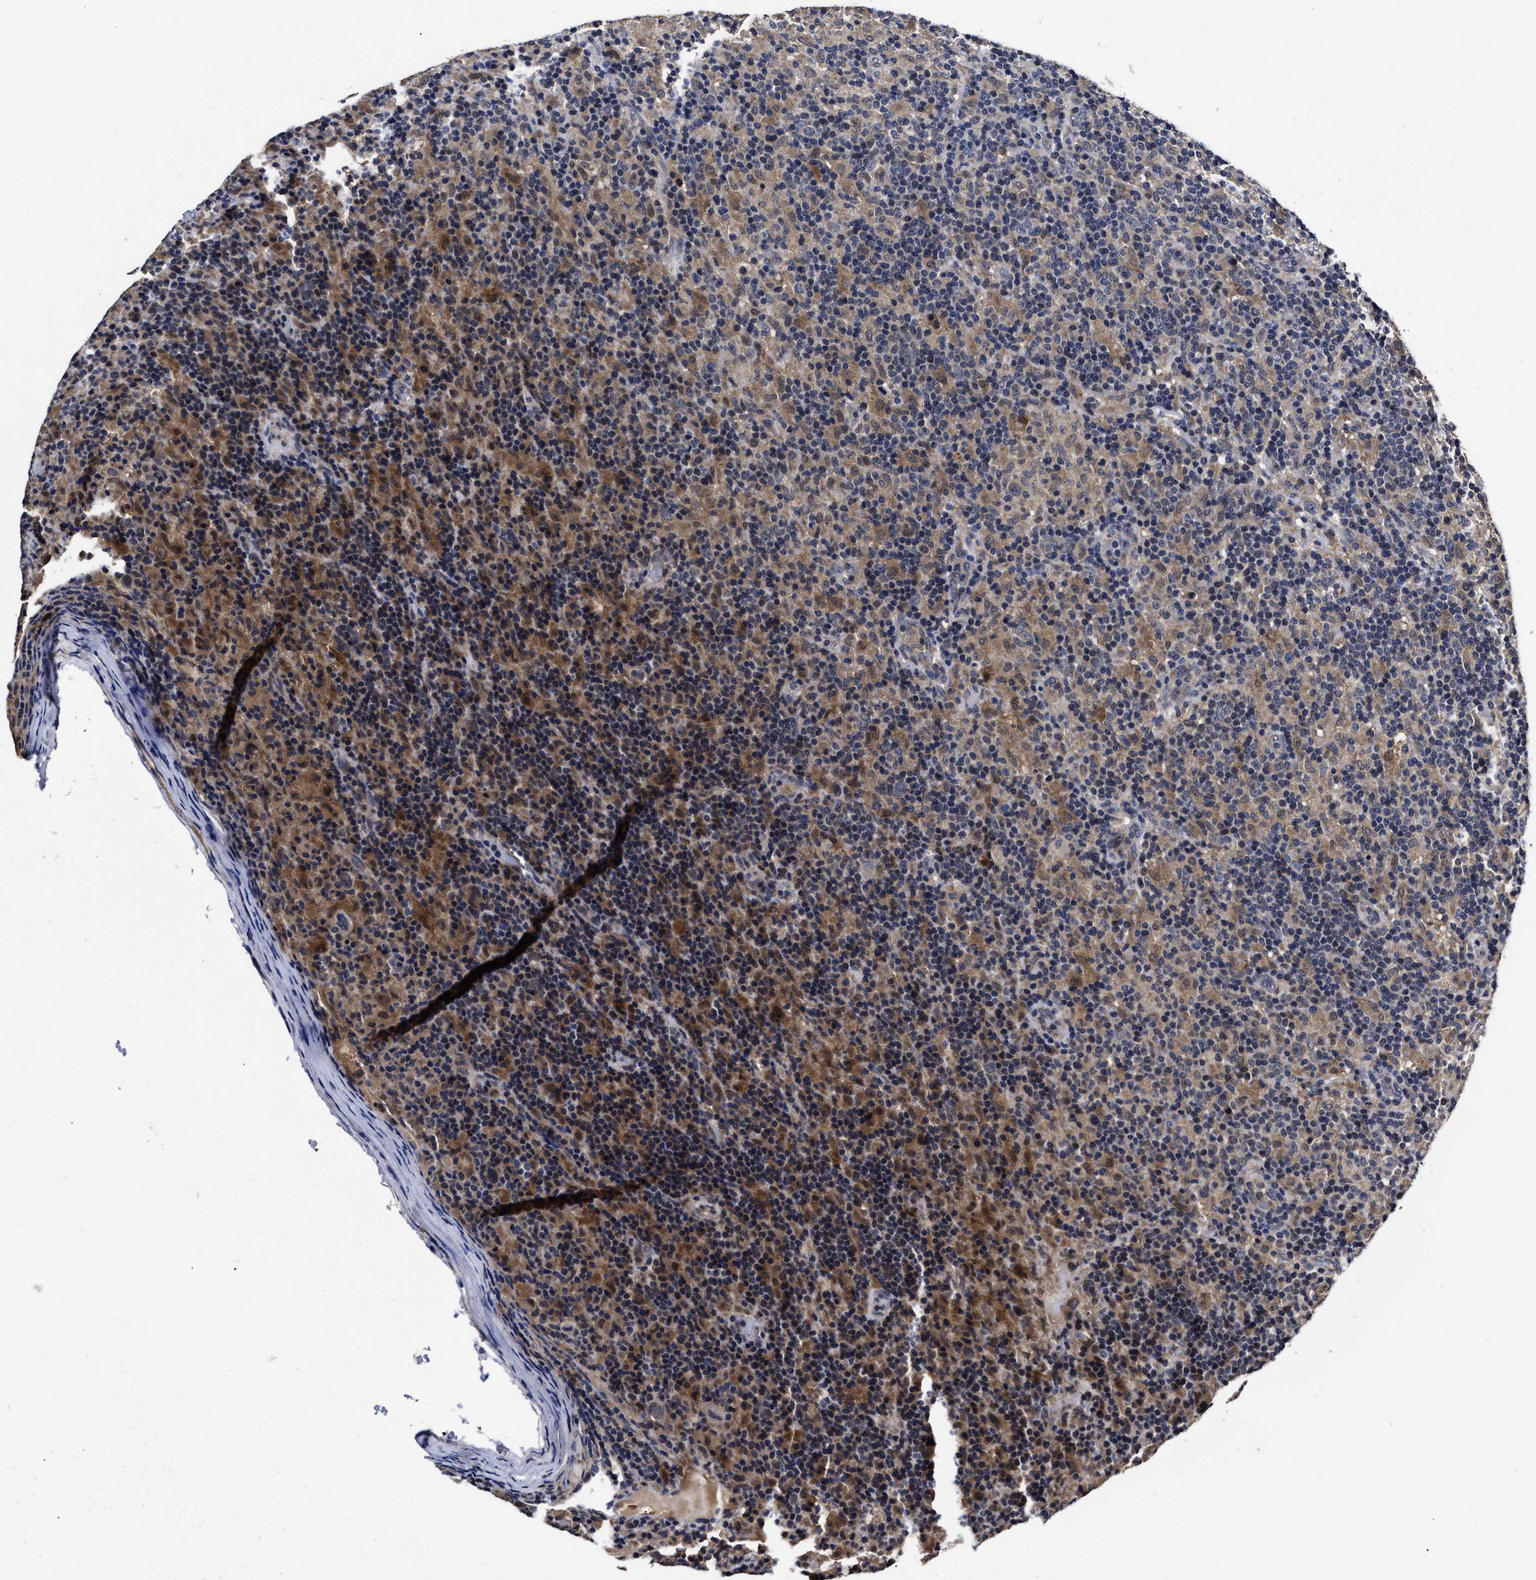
{"staining": {"intensity": "negative", "quantity": "none", "location": "none"}, "tissue": "lymphoma", "cell_type": "Tumor cells", "image_type": "cancer", "snomed": [{"axis": "morphology", "description": "Hodgkin's disease, NOS"}, {"axis": "topography", "description": "Lymph node"}], "caption": "High power microscopy image of an IHC image of Hodgkin's disease, revealing no significant staining in tumor cells. (Immunohistochemistry, brightfield microscopy, high magnification).", "gene": "SOCS5", "patient": {"sex": "male", "age": 70}}